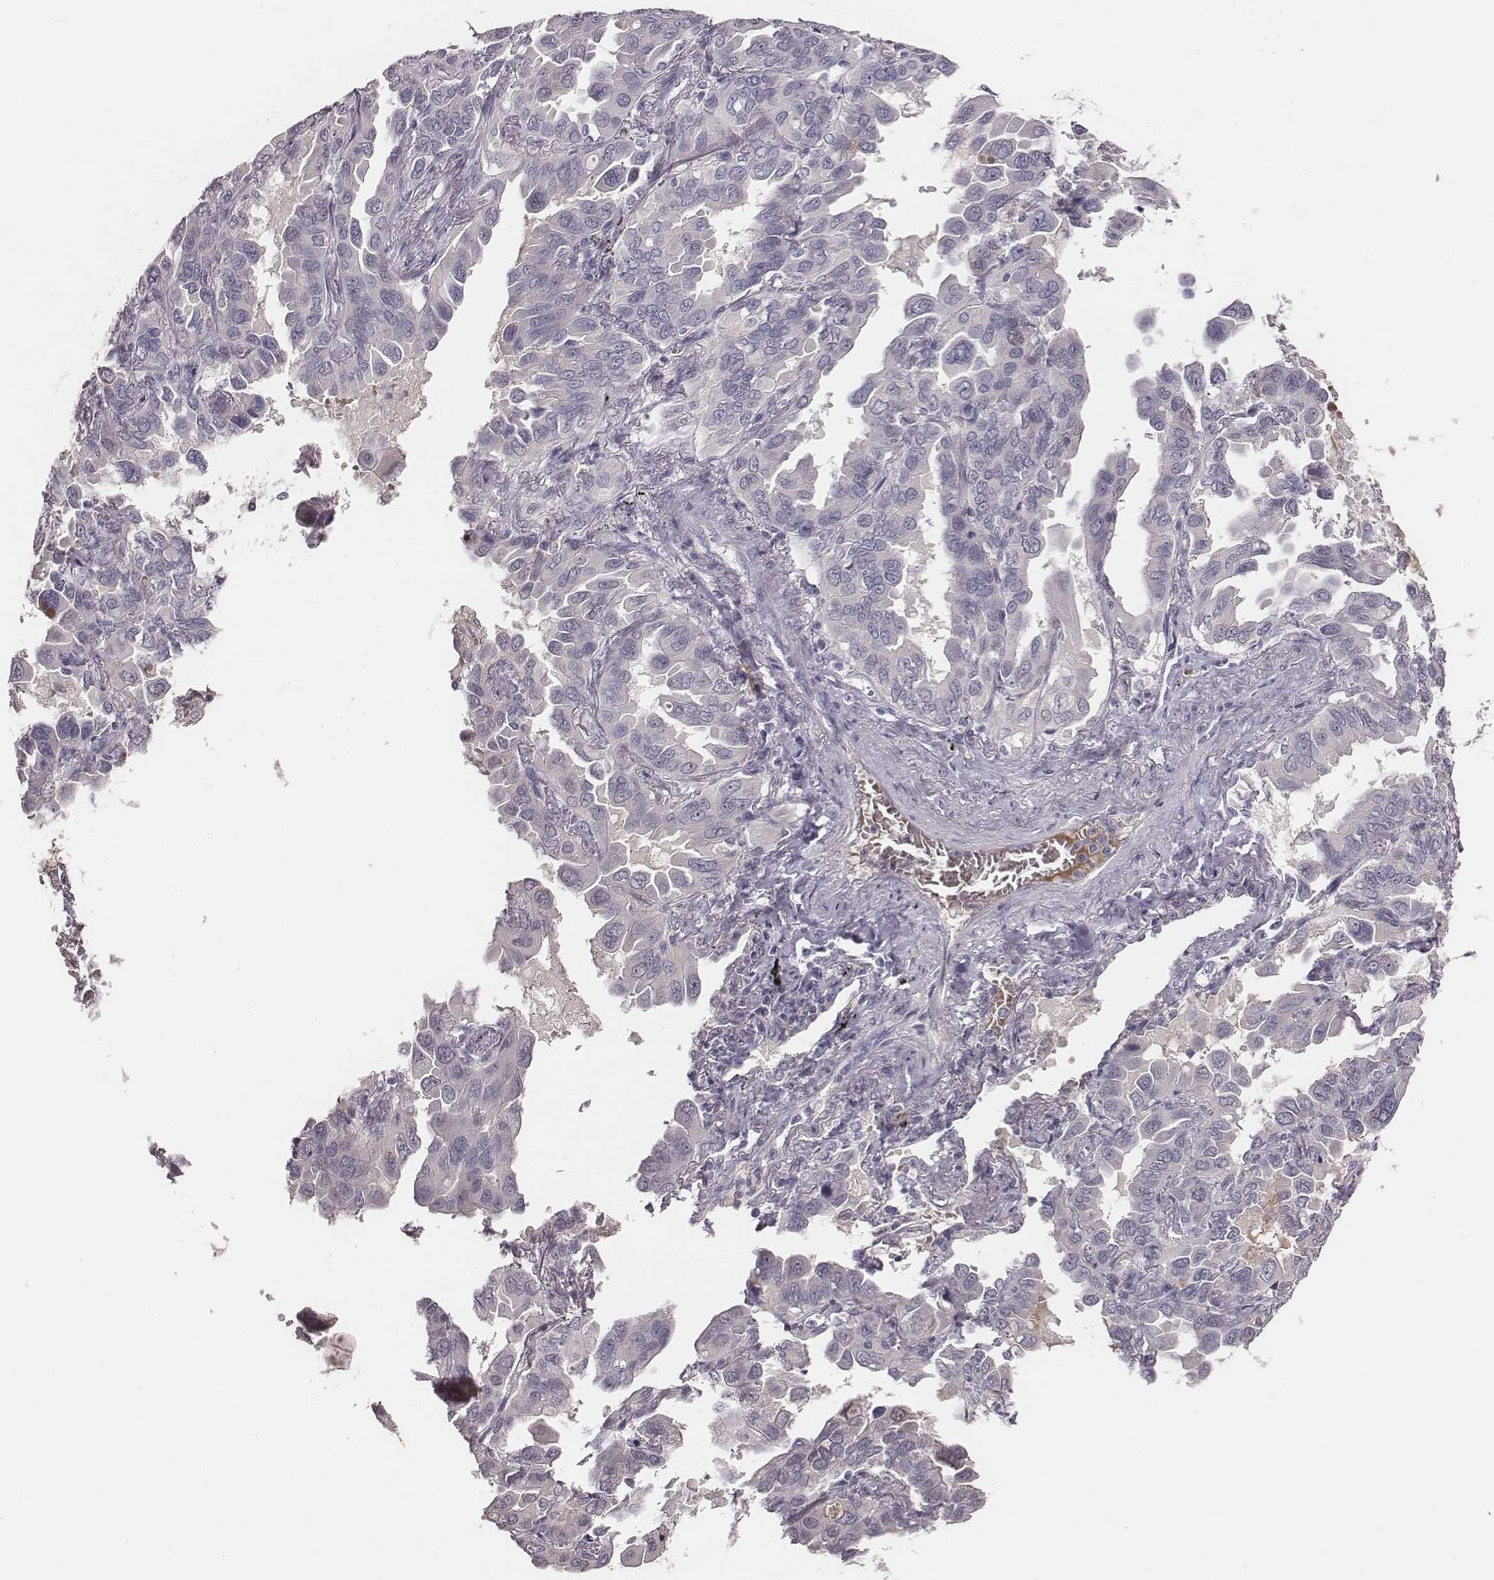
{"staining": {"intensity": "negative", "quantity": "none", "location": "none"}, "tissue": "lung cancer", "cell_type": "Tumor cells", "image_type": "cancer", "snomed": [{"axis": "morphology", "description": "Adenocarcinoma, NOS"}, {"axis": "topography", "description": "Lung"}], "caption": "Photomicrograph shows no protein positivity in tumor cells of adenocarcinoma (lung) tissue.", "gene": "SLC22A6", "patient": {"sex": "male", "age": 64}}